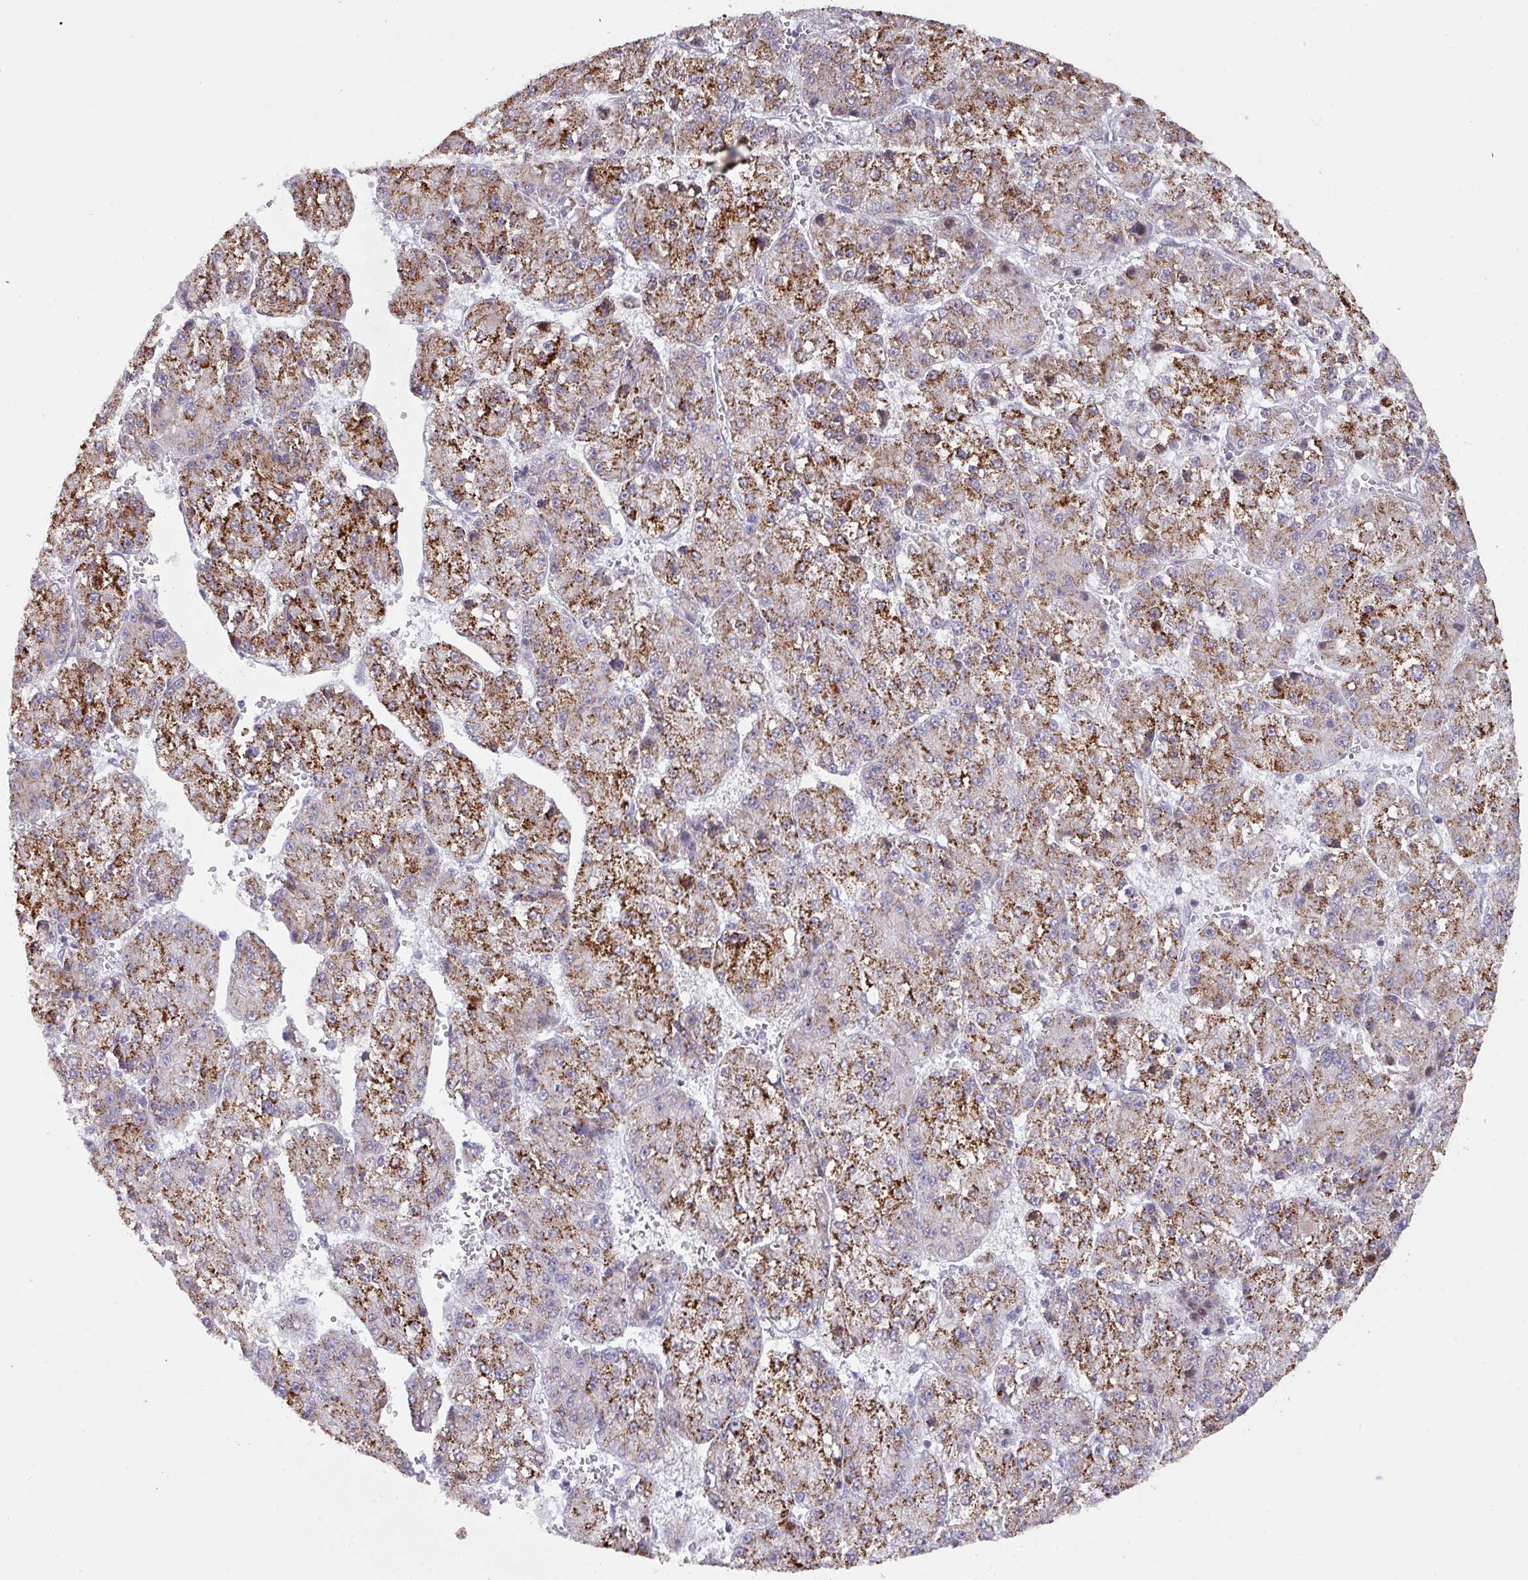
{"staining": {"intensity": "strong", "quantity": ">75%", "location": "cytoplasmic/membranous"}, "tissue": "liver cancer", "cell_type": "Tumor cells", "image_type": "cancer", "snomed": [{"axis": "morphology", "description": "Carcinoma, Hepatocellular, NOS"}, {"axis": "topography", "description": "Liver"}], "caption": "Hepatocellular carcinoma (liver) stained for a protein exhibits strong cytoplasmic/membranous positivity in tumor cells.", "gene": "ANKRD13B", "patient": {"sex": "female", "age": 73}}